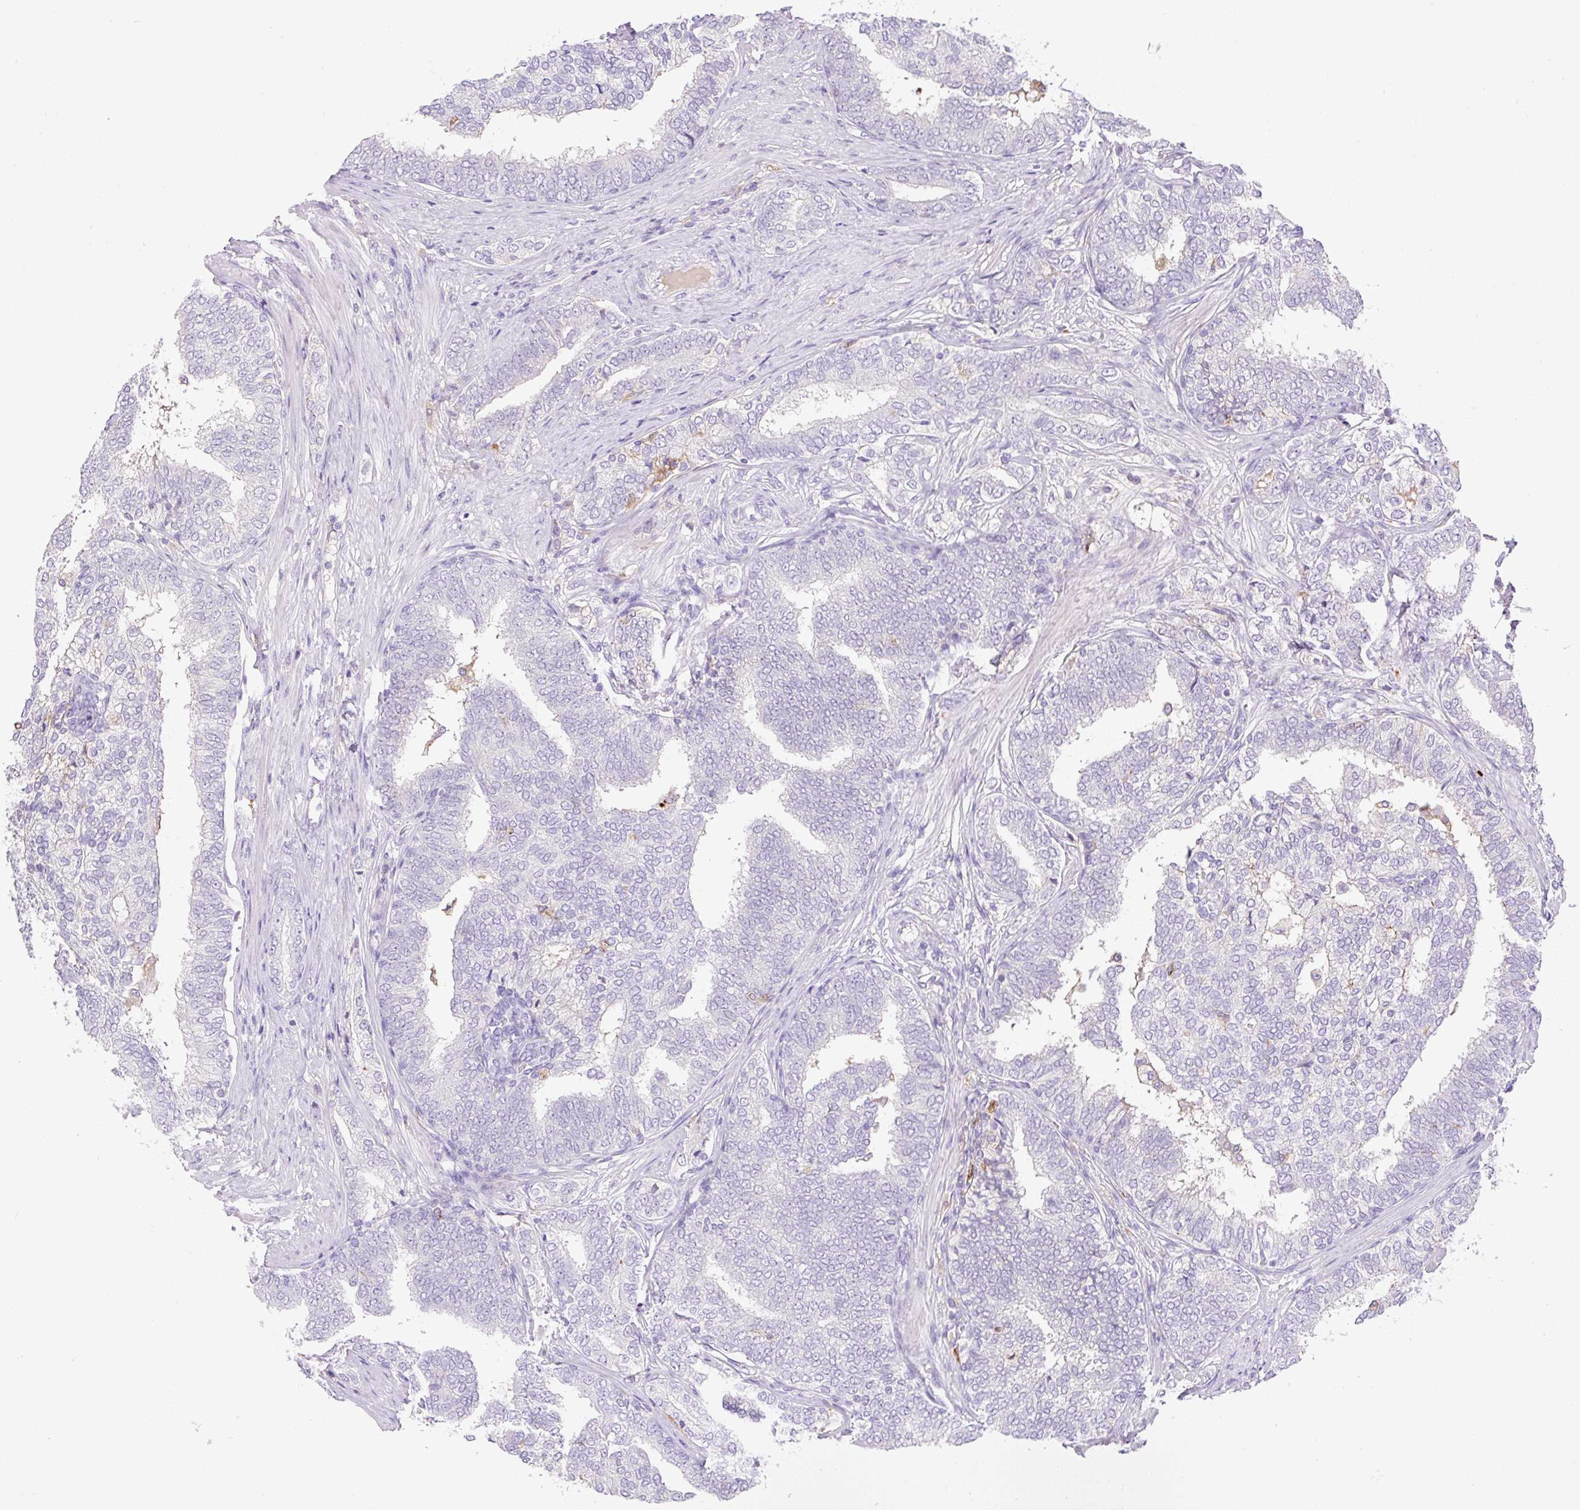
{"staining": {"intensity": "negative", "quantity": "none", "location": "none"}, "tissue": "prostate cancer", "cell_type": "Tumor cells", "image_type": "cancer", "snomed": [{"axis": "morphology", "description": "Adenocarcinoma, High grade"}, {"axis": "topography", "description": "Prostate"}], "caption": "The immunohistochemistry histopathology image has no significant positivity in tumor cells of prostate cancer (high-grade adenocarcinoma) tissue.", "gene": "TDRD15", "patient": {"sex": "male", "age": 72}}